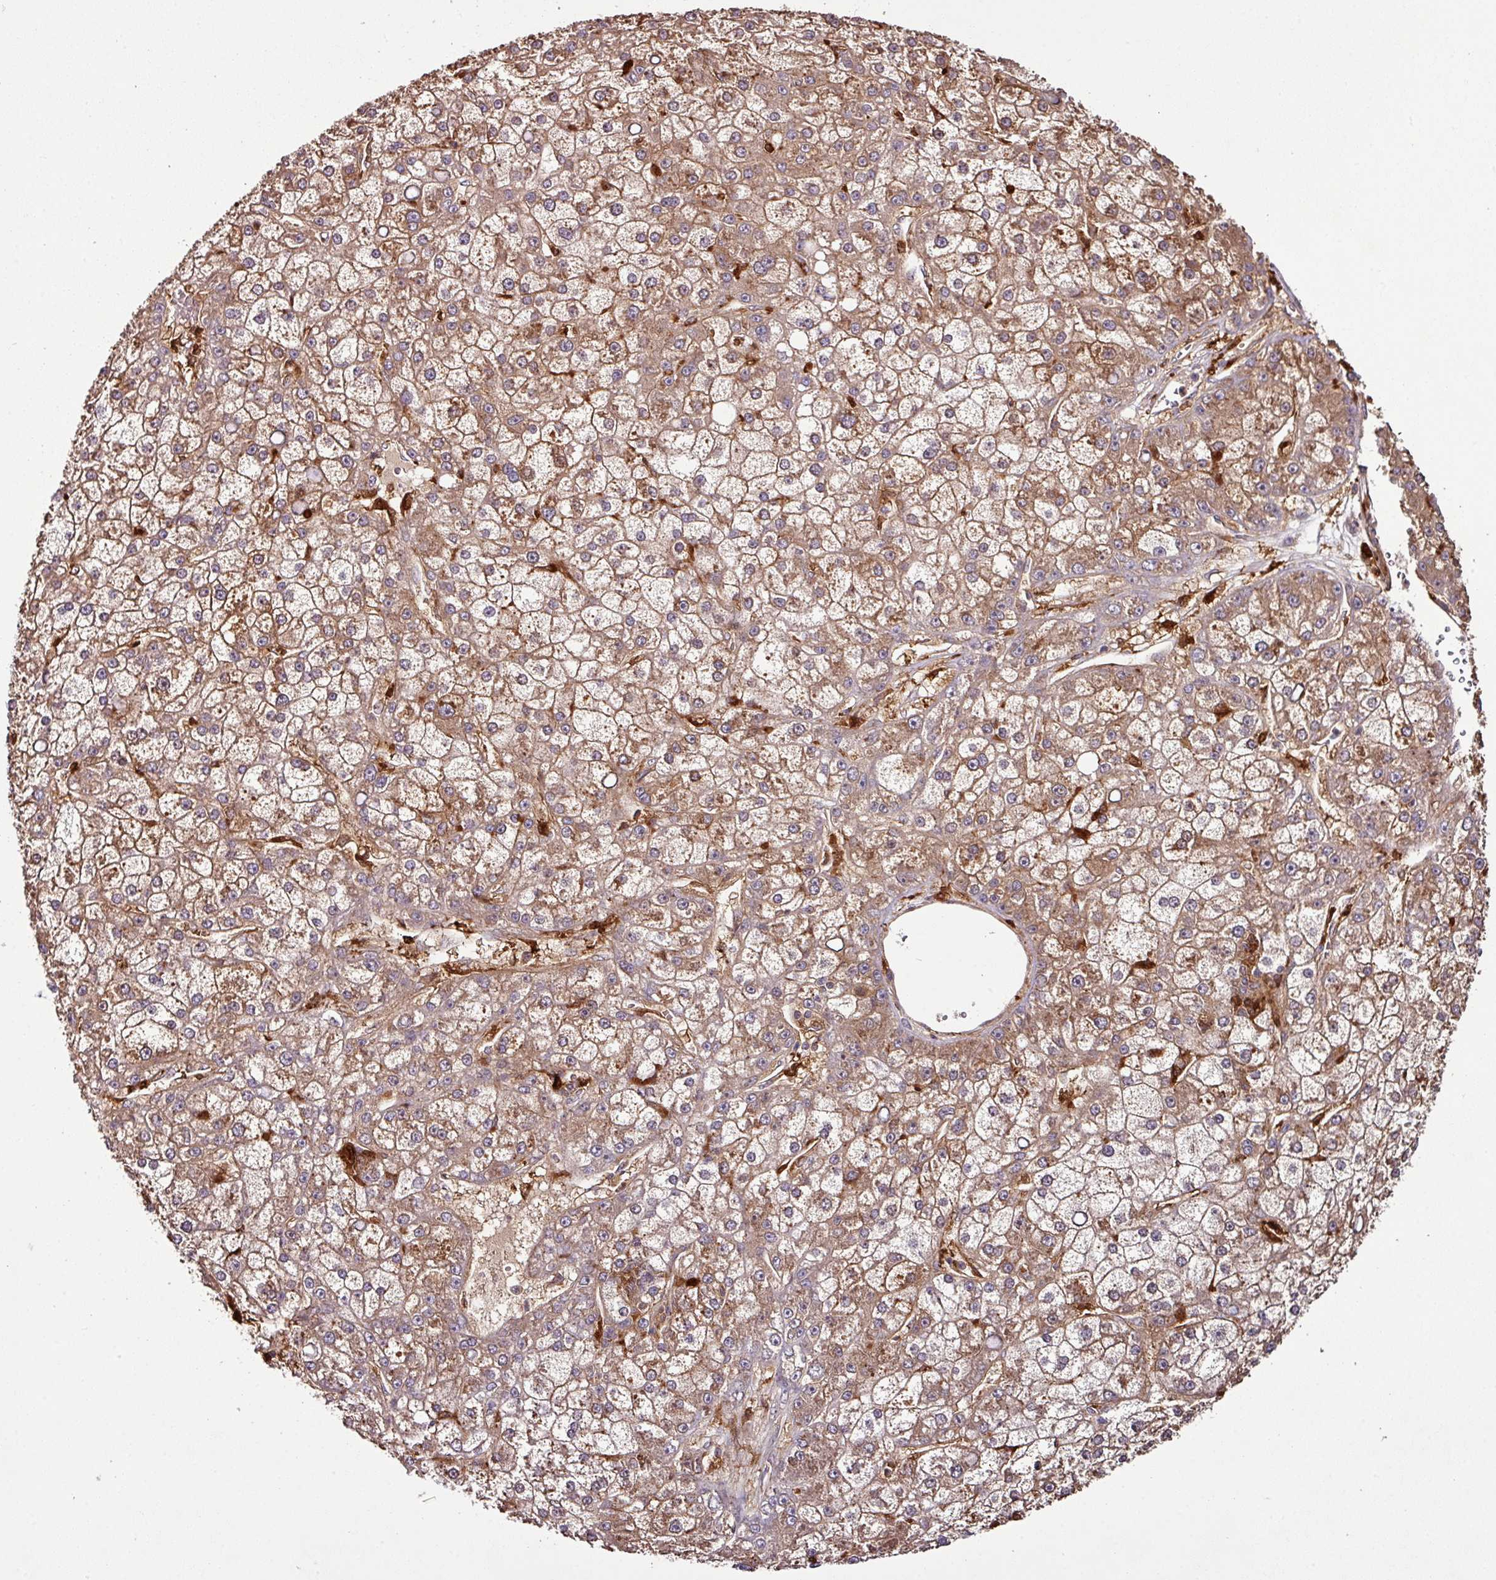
{"staining": {"intensity": "moderate", "quantity": ">75%", "location": "cytoplasmic/membranous"}, "tissue": "liver cancer", "cell_type": "Tumor cells", "image_type": "cancer", "snomed": [{"axis": "morphology", "description": "Carcinoma, Hepatocellular, NOS"}, {"axis": "topography", "description": "Liver"}], "caption": "An image of liver hepatocellular carcinoma stained for a protein reveals moderate cytoplasmic/membranous brown staining in tumor cells. Ihc stains the protein in brown and the nuclei are stained blue.", "gene": "GNPDA1", "patient": {"sex": "male", "age": 67}}